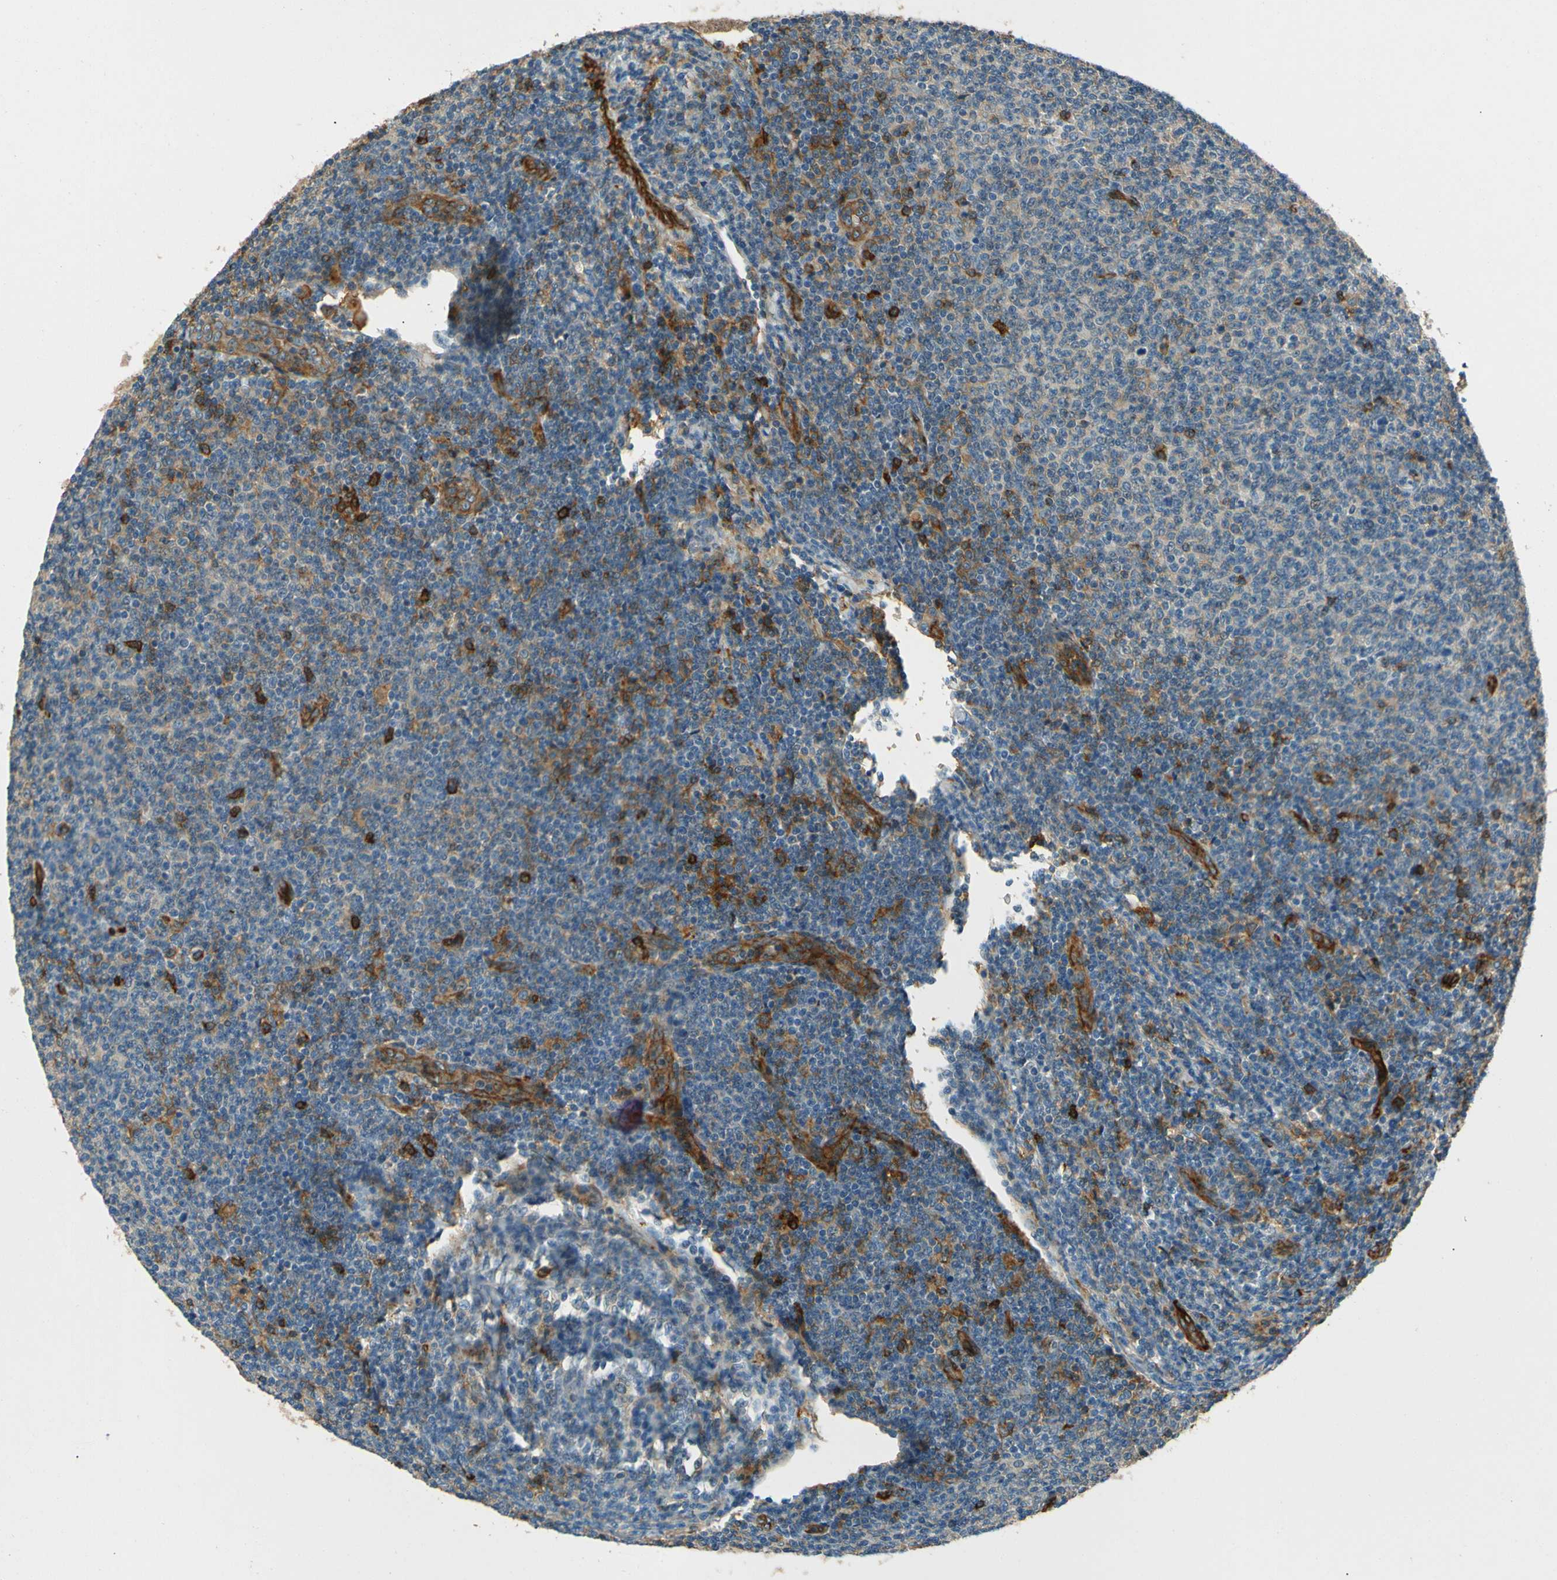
{"staining": {"intensity": "weak", "quantity": "<25%", "location": "cytoplasmic/membranous"}, "tissue": "lymphoma", "cell_type": "Tumor cells", "image_type": "cancer", "snomed": [{"axis": "morphology", "description": "Malignant lymphoma, non-Hodgkin's type, Low grade"}, {"axis": "topography", "description": "Lymph node"}], "caption": "Tumor cells show no significant staining in lymphoma.", "gene": "ENTPD1", "patient": {"sex": "male", "age": 66}}